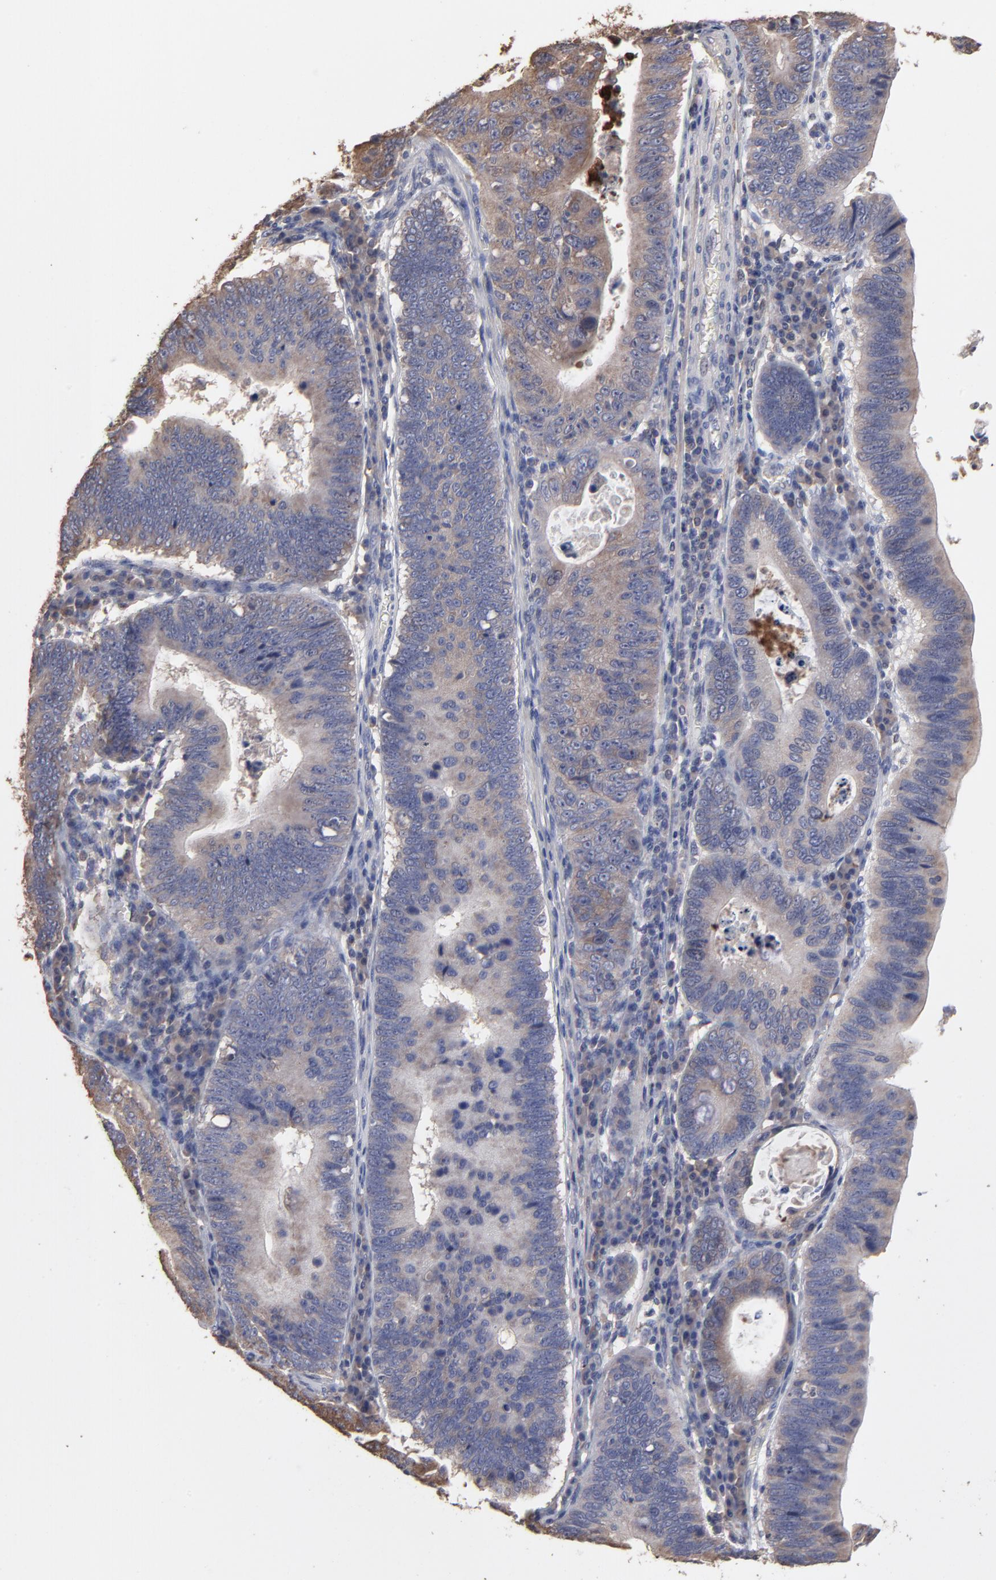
{"staining": {"intensity": "moderate", "quantity": ">75%", "location": "cytoplasmic/membranous"}, "tissue": "stomach cancer", "cell_type": "Tumor cells", "image_type": "cancer", "snomed": [{"axis": "morphology", "description": "Adenocarcinoma, NOS"}, {"axis": "topography", "description": "Stomach"}], "caption": "Protein expression analysis of human stomach adenocarcinoma reveals moderate cytoplasmic/membranous expression in about >75% of tumor cells.", "gene": "TANGO2", "patient": {"sex": "male", "age": 59}}